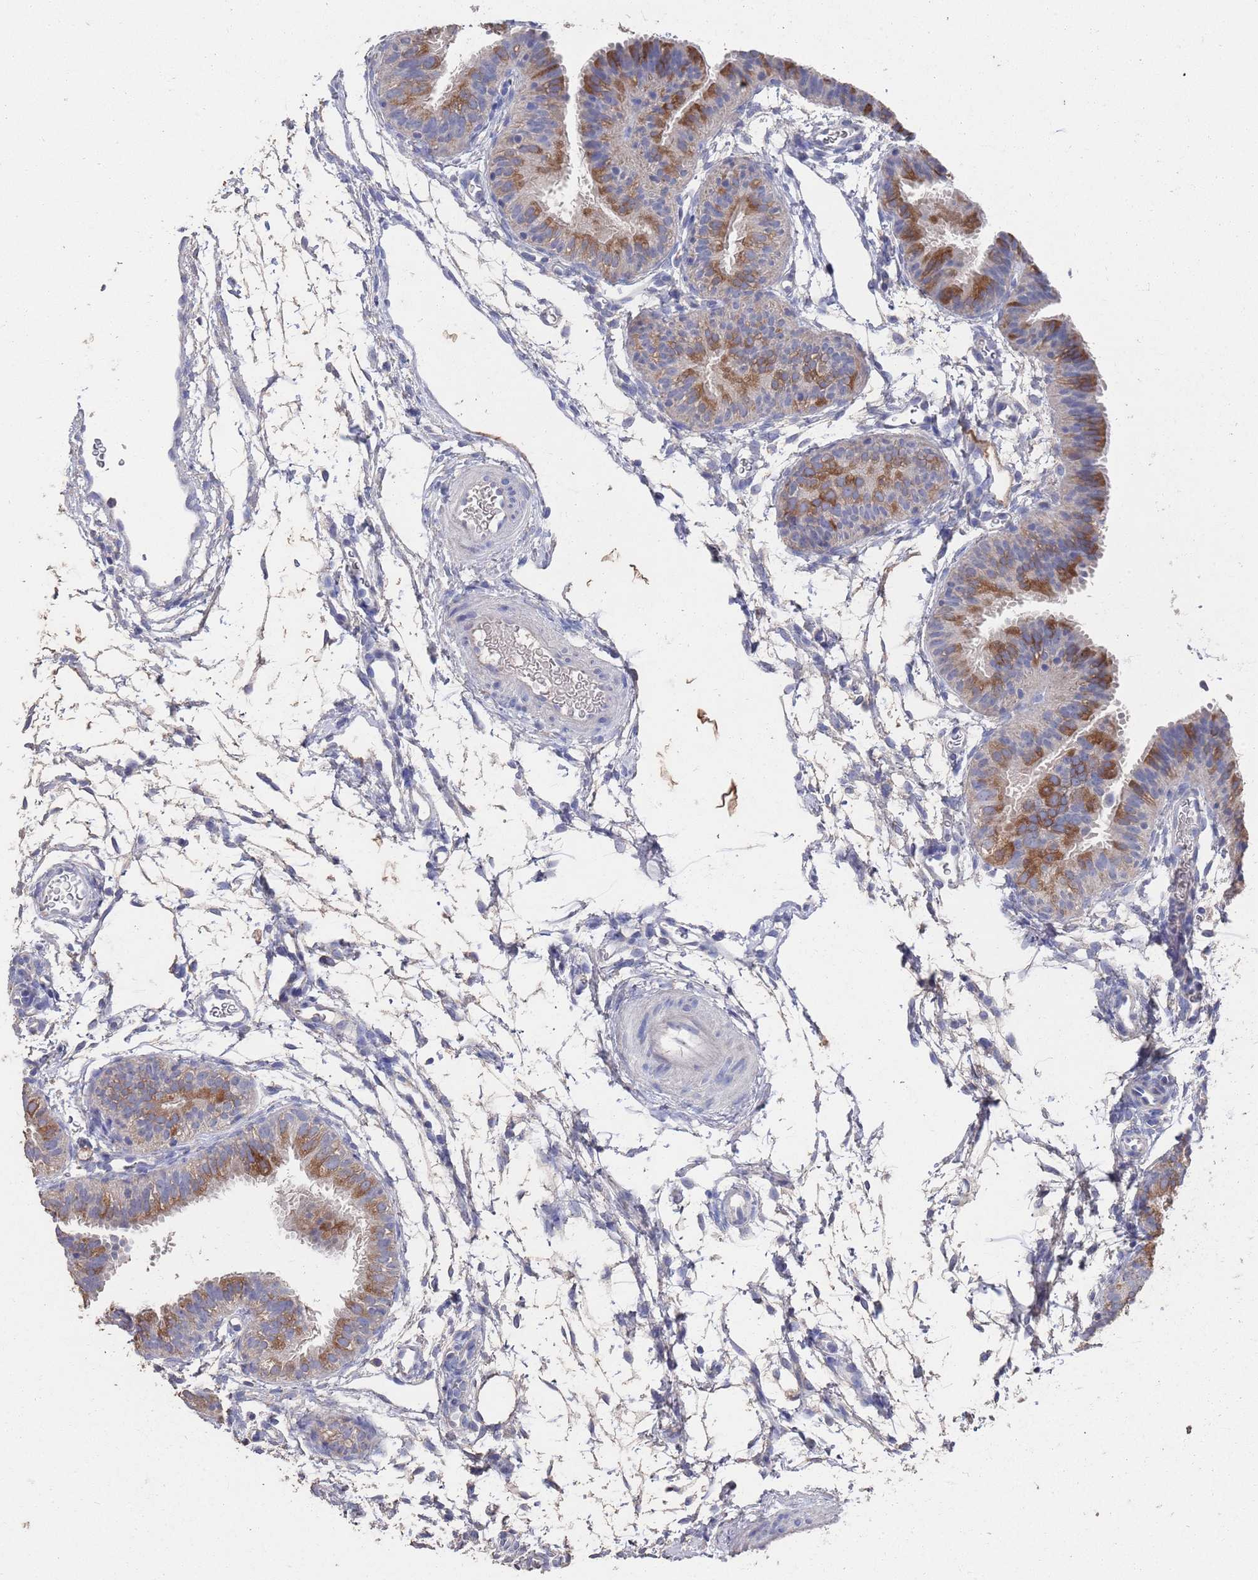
{"staining": {"intensity": "moderate", "quantity": "25%-75%", "location": "cytoplasmic/membranous"}, "tissue": "fallopian tube", "cell_type": "Glandular cells", "image_type": "normal", "snomed": [{"axis": "morphology", "description": "Normal tissue, NOS"}, {"axis": "topography", "description": "Fallopian tube"}], "caption": "Protein expression analysis of unremarkable fallopian tube displays moderate cytoplasmic/membranous staining in approximately 25%-75% of glandular cells.", "gene": "BTBD18", "patient": {"sex": "female", "age": 35}}